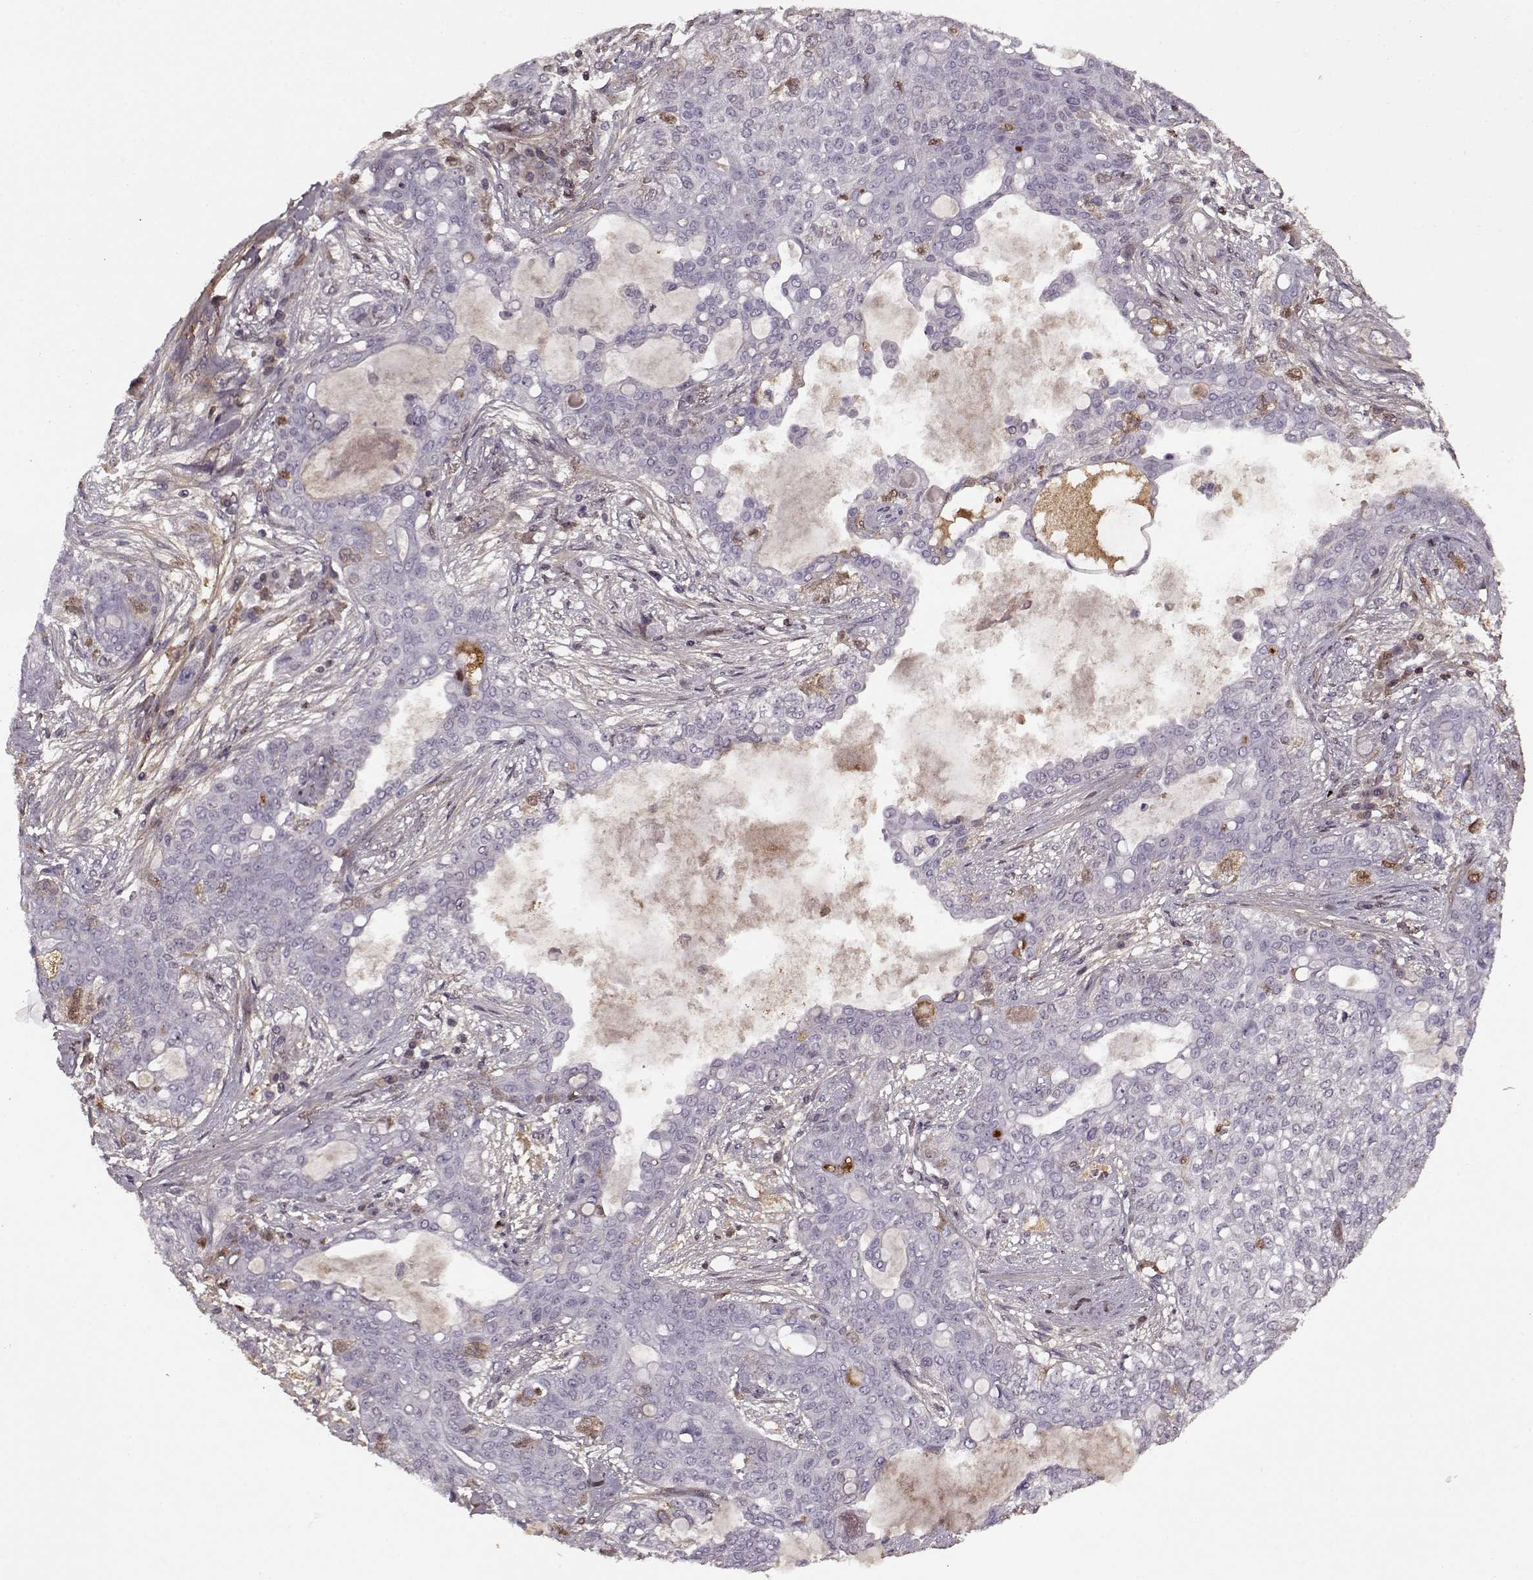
{"staining": {"intensity": "negative", "quantity": "none", "location": "none"}, "tissue": "lung cancer", "cell_type": "Tumor cells", "image_type": "cancer", "snomed": [{"axis": "morphology", "description": "Squamous cell carcinoma, NOS"}, {"axis": "topography", "description": "Lung"}], "caption": "The micrograph displays no staining of tumor cells in lung squamous cell carcinoma. (DAB (3,3'-diaminobenzidine) immunohistochemistry (IHC) with hematoxylin counter stain).", "gene": "LUM", "patient": {"sex": "female", "age": 70}}